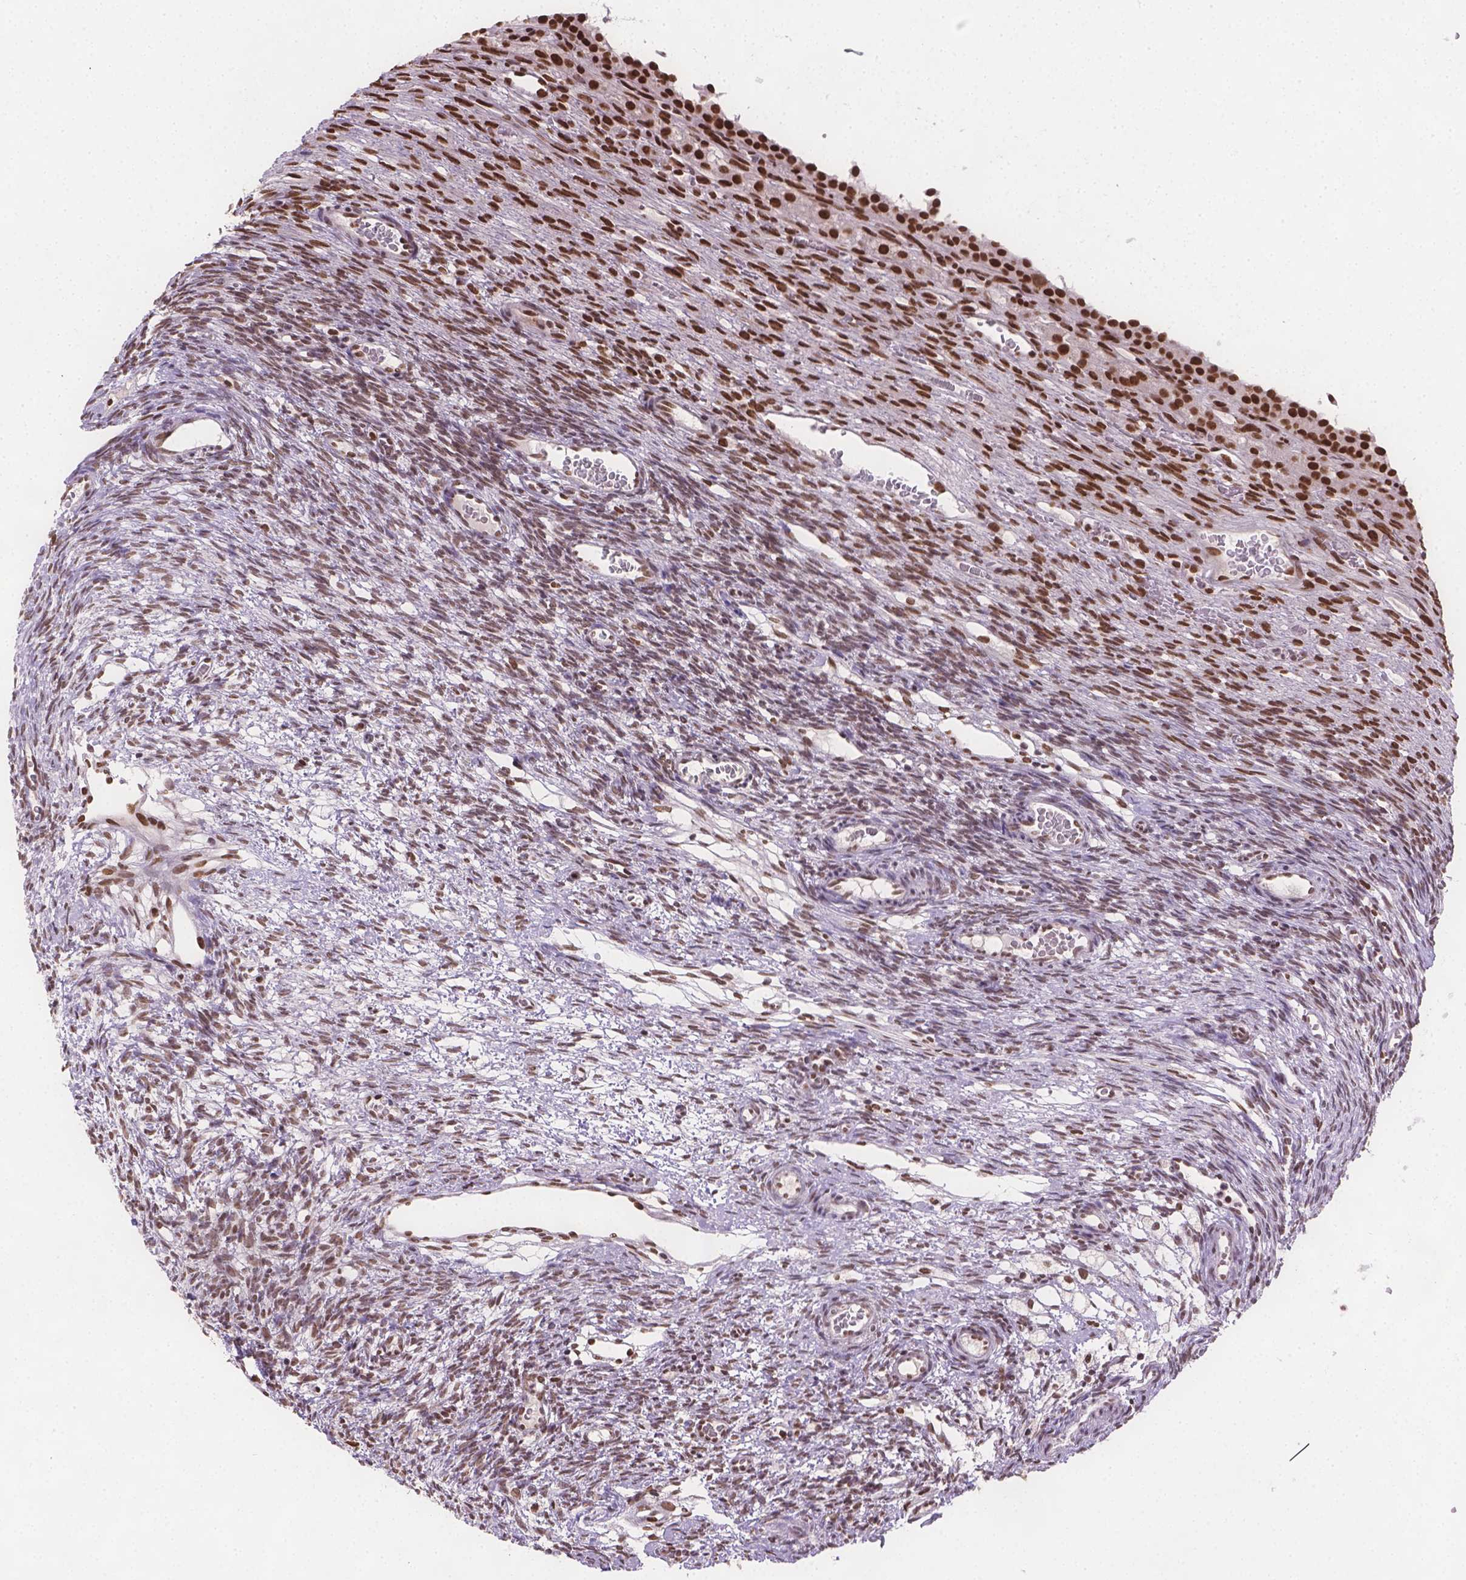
{"staining": {"intensity": "moderate", "quantity": ">75%", "location": "nuclear"}, "tissue": "ovary", "cell_type": "Follicle cells", "image_type": "normal", "snomed": [{"axis": "morphology", "description": "Normal tissue, NOS"}, {"axis": "topography", "description": "Ovary"}], "caption": "Immunohistochemistry image of unremarkable human ovary stained for a protein (brown), which reveals medium levels of moderate nuclear expression in approximately >75% of follicle cells.", "gene": "FANCE", "patient": {"sex": "female", "age": 34}}